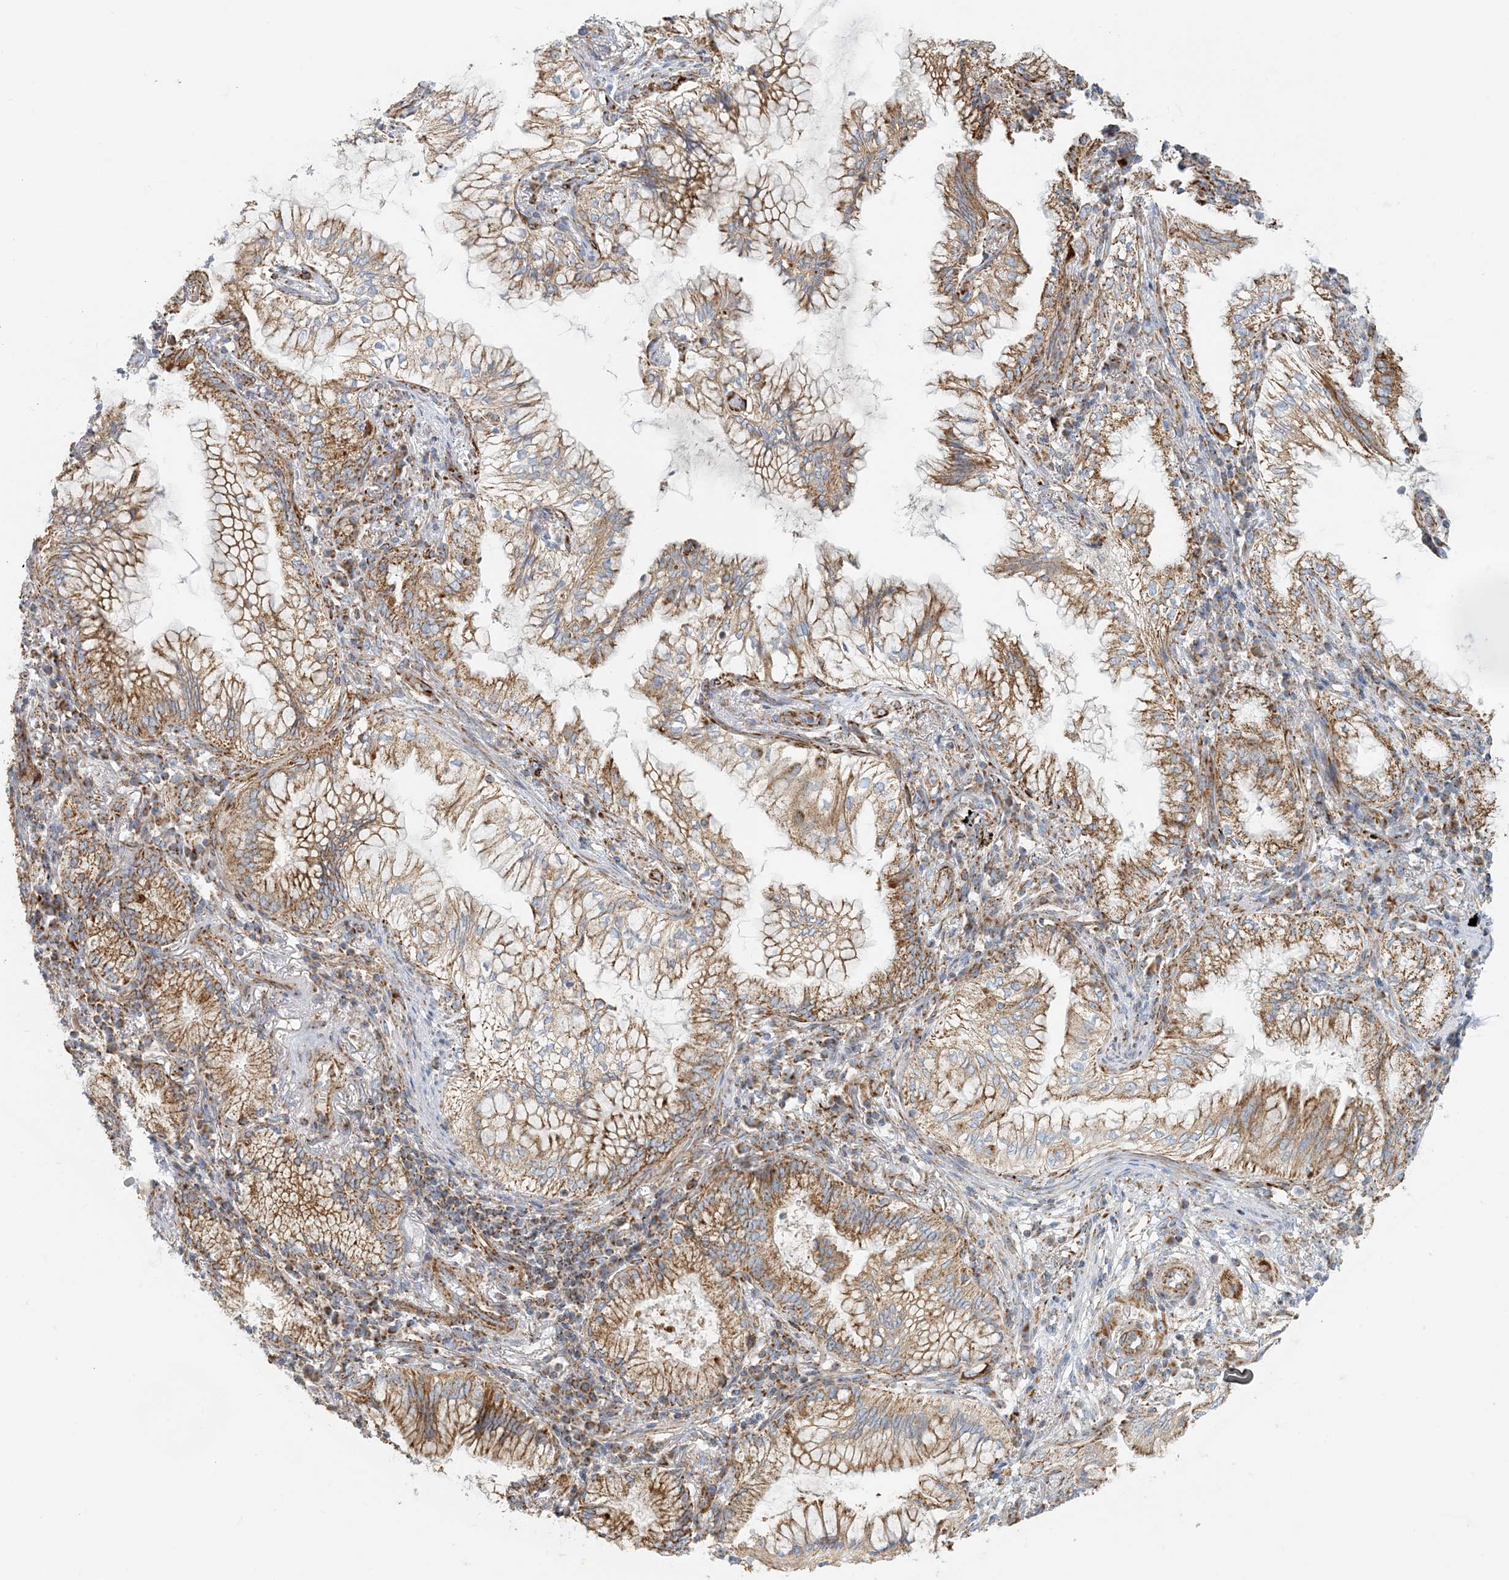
{"staining": {"intensity": "moderate", "quantity": ">75%", "location": "cytoplasmic/membranous"}, "tissue": "lung cancer", "cell_type": "Tumor cells", "image_type": "cancer", "snomed": [{"axis": "morphology", "description": "Adenocarcinoma, NOS"}, {"axis": "topography", "description": "Lung"}], "caption": "The photomicrograph exhibits a brown stain indicating the presence of a protein in the cytoplasmic/membranous of tumor cells in adenocarcinoma (lung).", "gene": "COA3", "patient": {"sex": "female", "age": 70}}